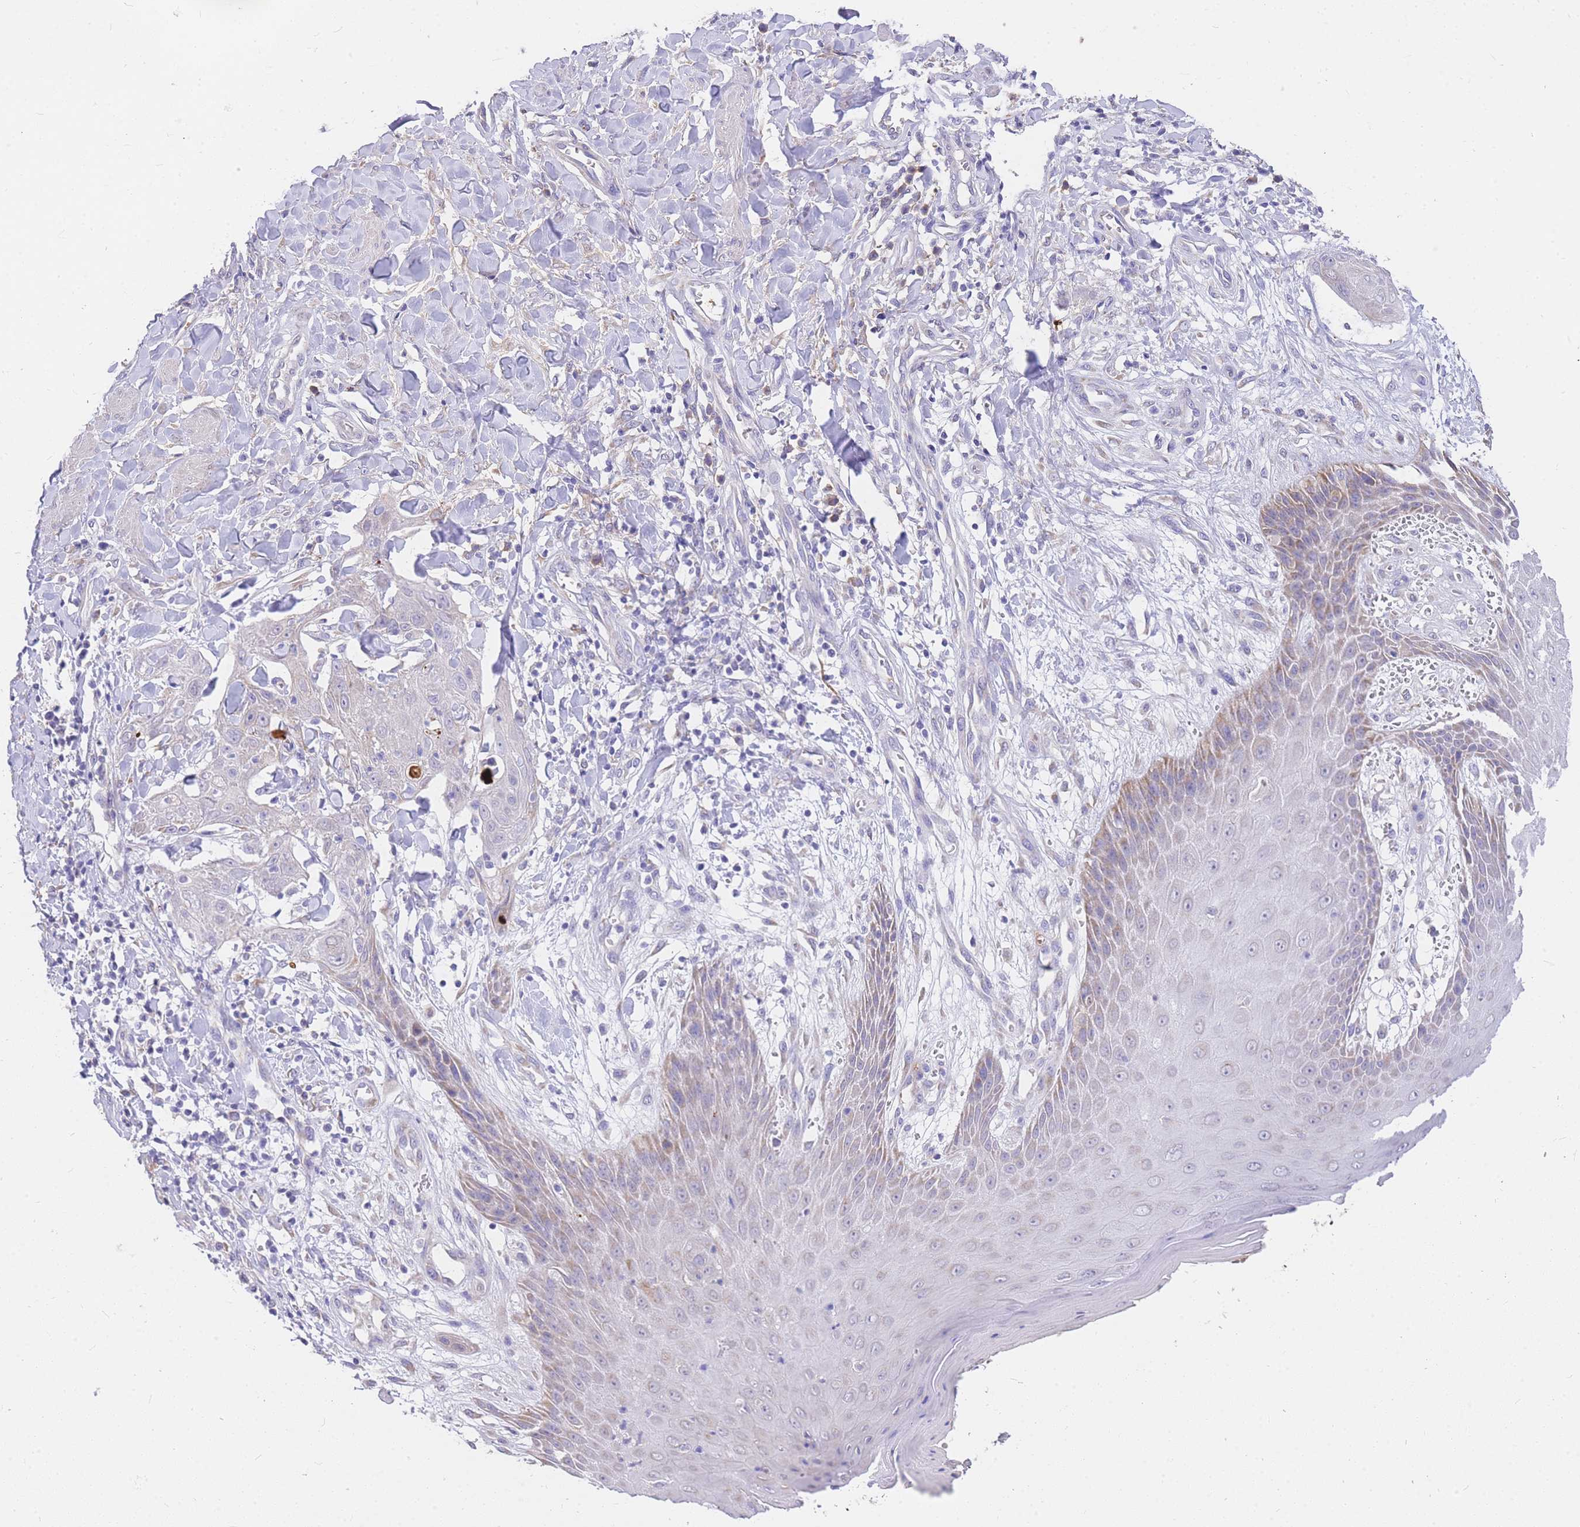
{"staining": {"intensity": "negative", "quantity": "none", "location": "none"}, "tissue": "skin cancer", "cell_type": "Tumor cells", "image_type": "cancer", "snomed": [{"axis": "morphology", "description": "Squamous cell carcinoma, NOS"}, {"axis": "topography", "description": "Skin"}, {"axis": "topography", "description": "Vulva"}], "caption": "The immunohistochemistry (IHC) image has no significant staining in tumor cells of skin cancer tissue.", "gene": "C2orf88", "patient": {"sex": "female", "age": 85}}